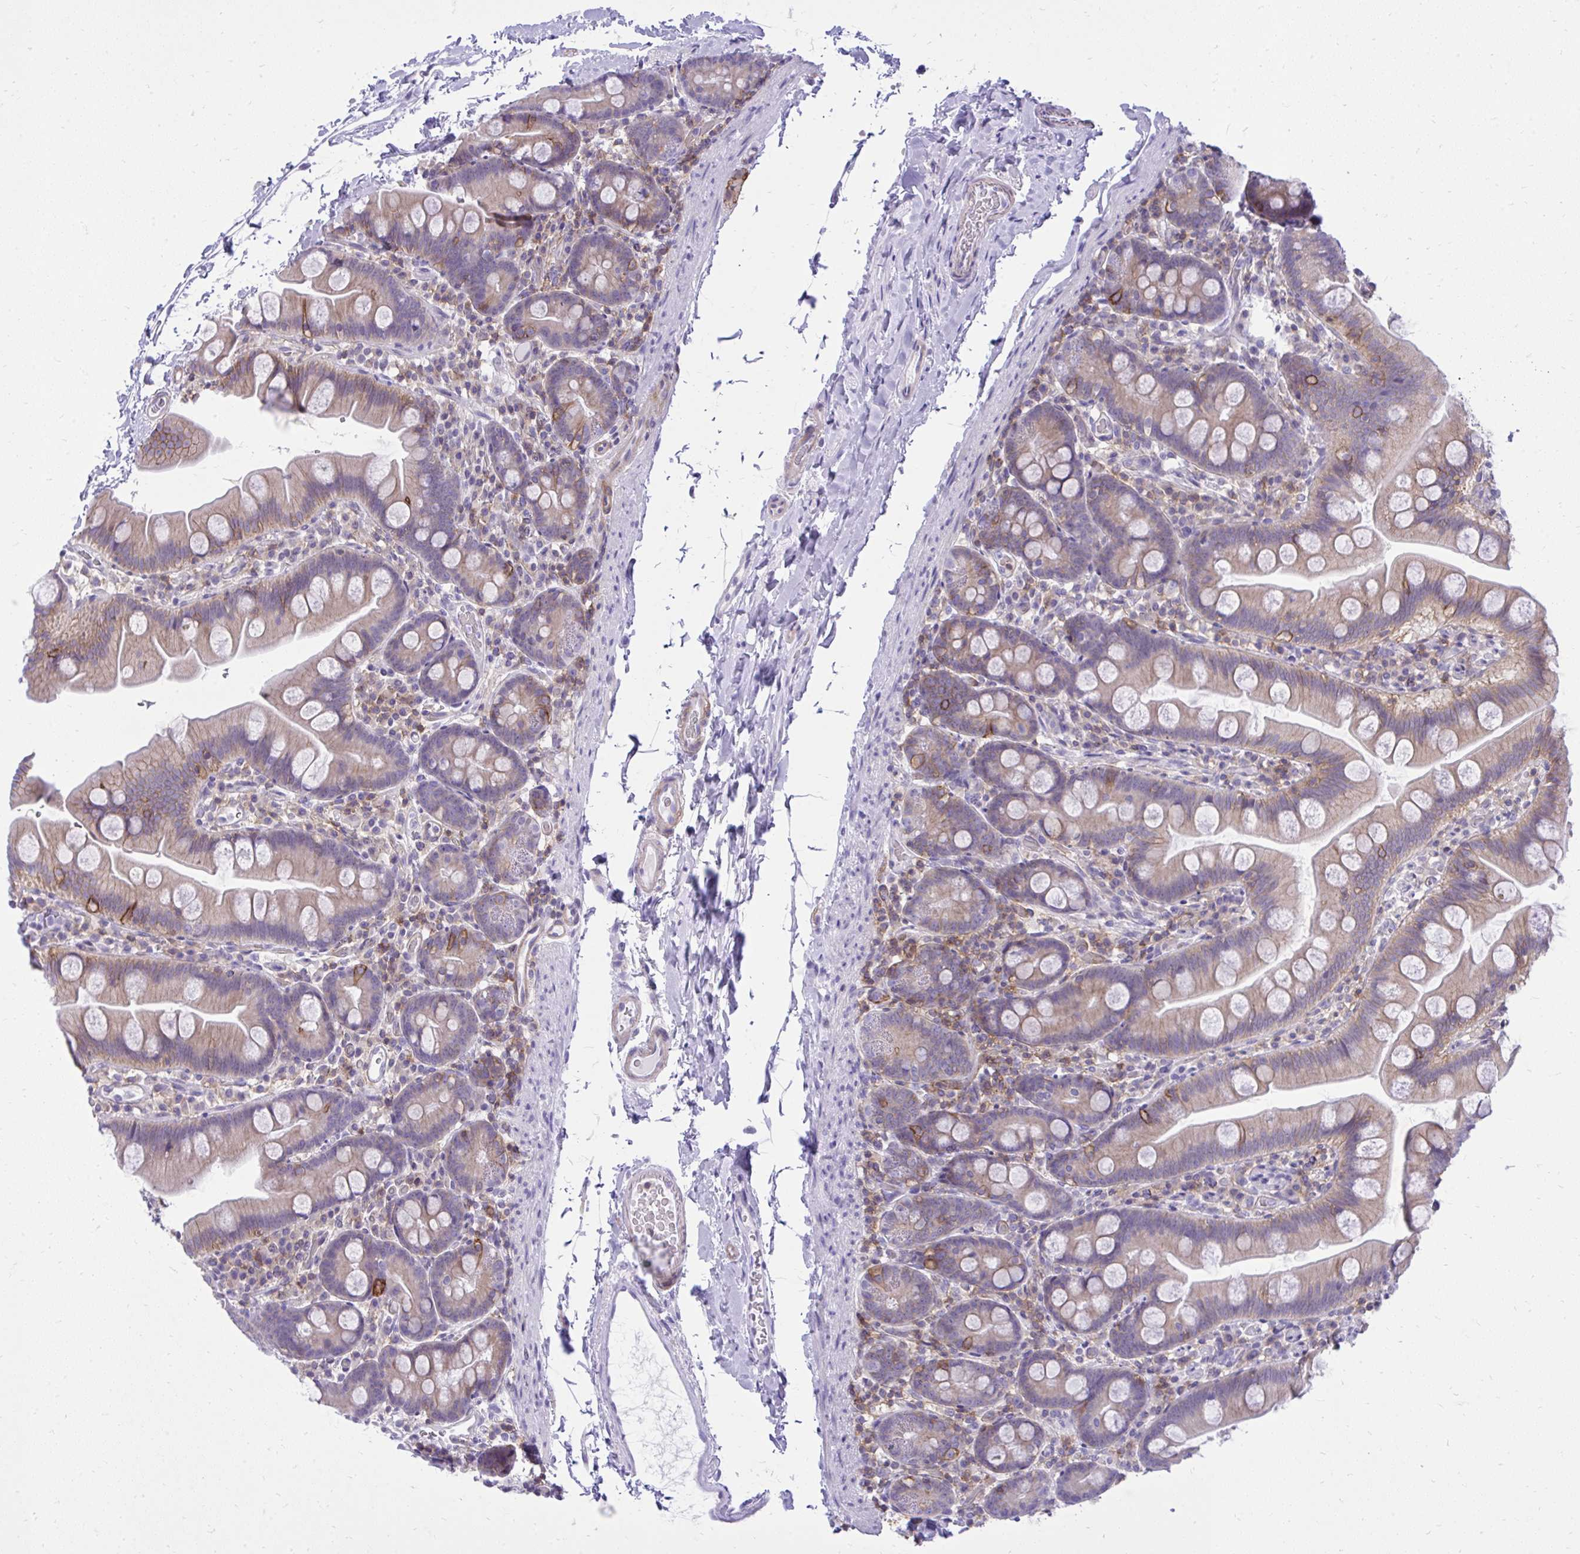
{"staining": {"intensity": "weak", "quantity": "25%-75%", "location": "cytoplasmic/membranous"}, "tissue": "small intestine", "cell_type": "Glandular cells", "image_type": "normal", "snomed": [{"axis": "morphology", "description": "Normal tissue, NOS"}, {"axis": "topography", "description": "Small intestine"}], "caption": "Benign small intestine demonstrates weak cytoplasmic/membranous expression in approximately 25%-75% of glandular cells, visualized by immunohistochemistry. The staining was performed using DAB to visualize the protein expression in brown, while the nuclei were stained in blue with hematoxylin (Magnification: 20x).", "gene": "GPRIN3", "patient": {"sex": "female", "age": 68}}